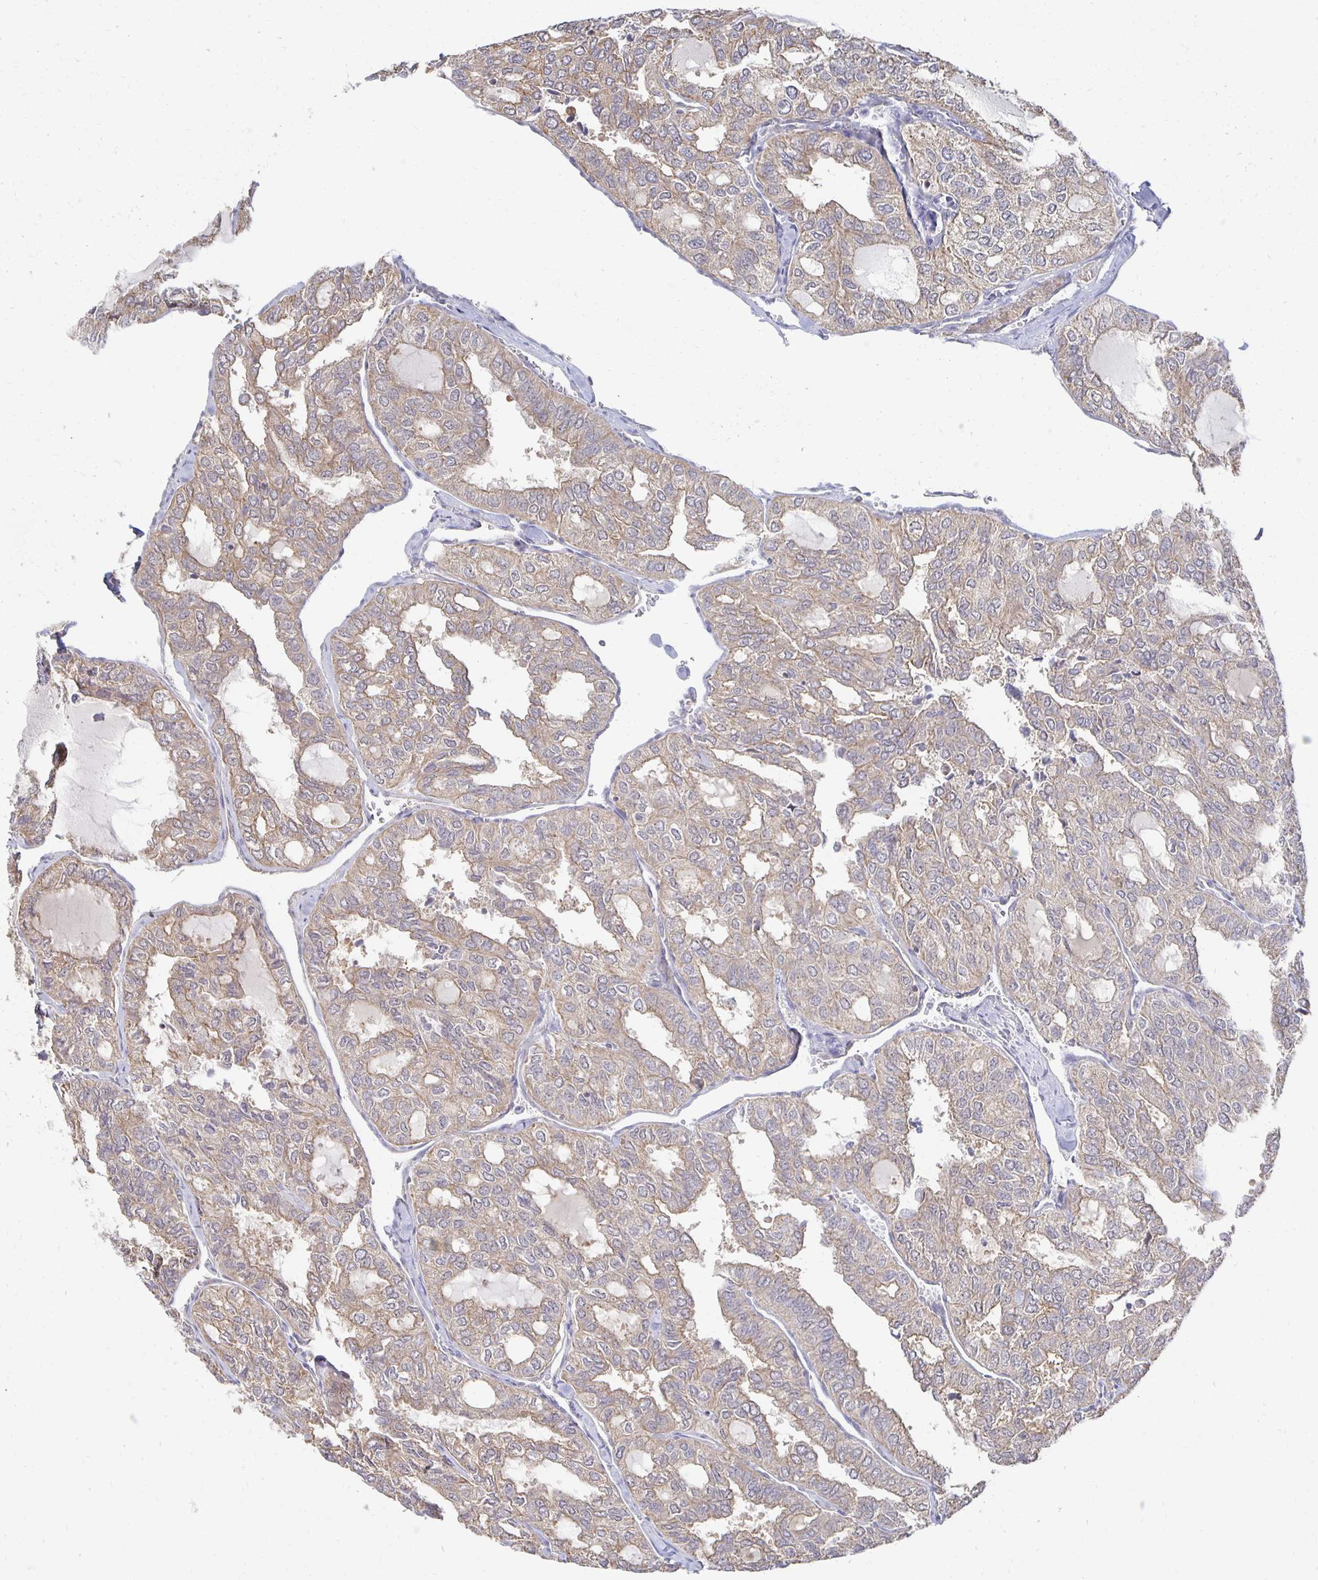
{"staining": {"intensity": "weak", "quantity": "25%-75%", "location": "cytoplasmic/membranous"}, "tissue": "thyroid cancer", "cell_type": "Tumor cells", "image_type": "cancer", "snomed": [{"axis": "morphology", "description": "Follicular adenoma carcinoma, NOS"}, {"axis": "topography", "description": "Thyroid gland"}], "caption": "Approximately 25%-75% of tumor cells in thyroid follicular adenoma carcinoma reveal weak cytoplasmic/membranous protein staining as visualized by brown immunohistochemical staining.", "gene": "NKX2-8", "patient": {"sex": "male", "age": 75}}